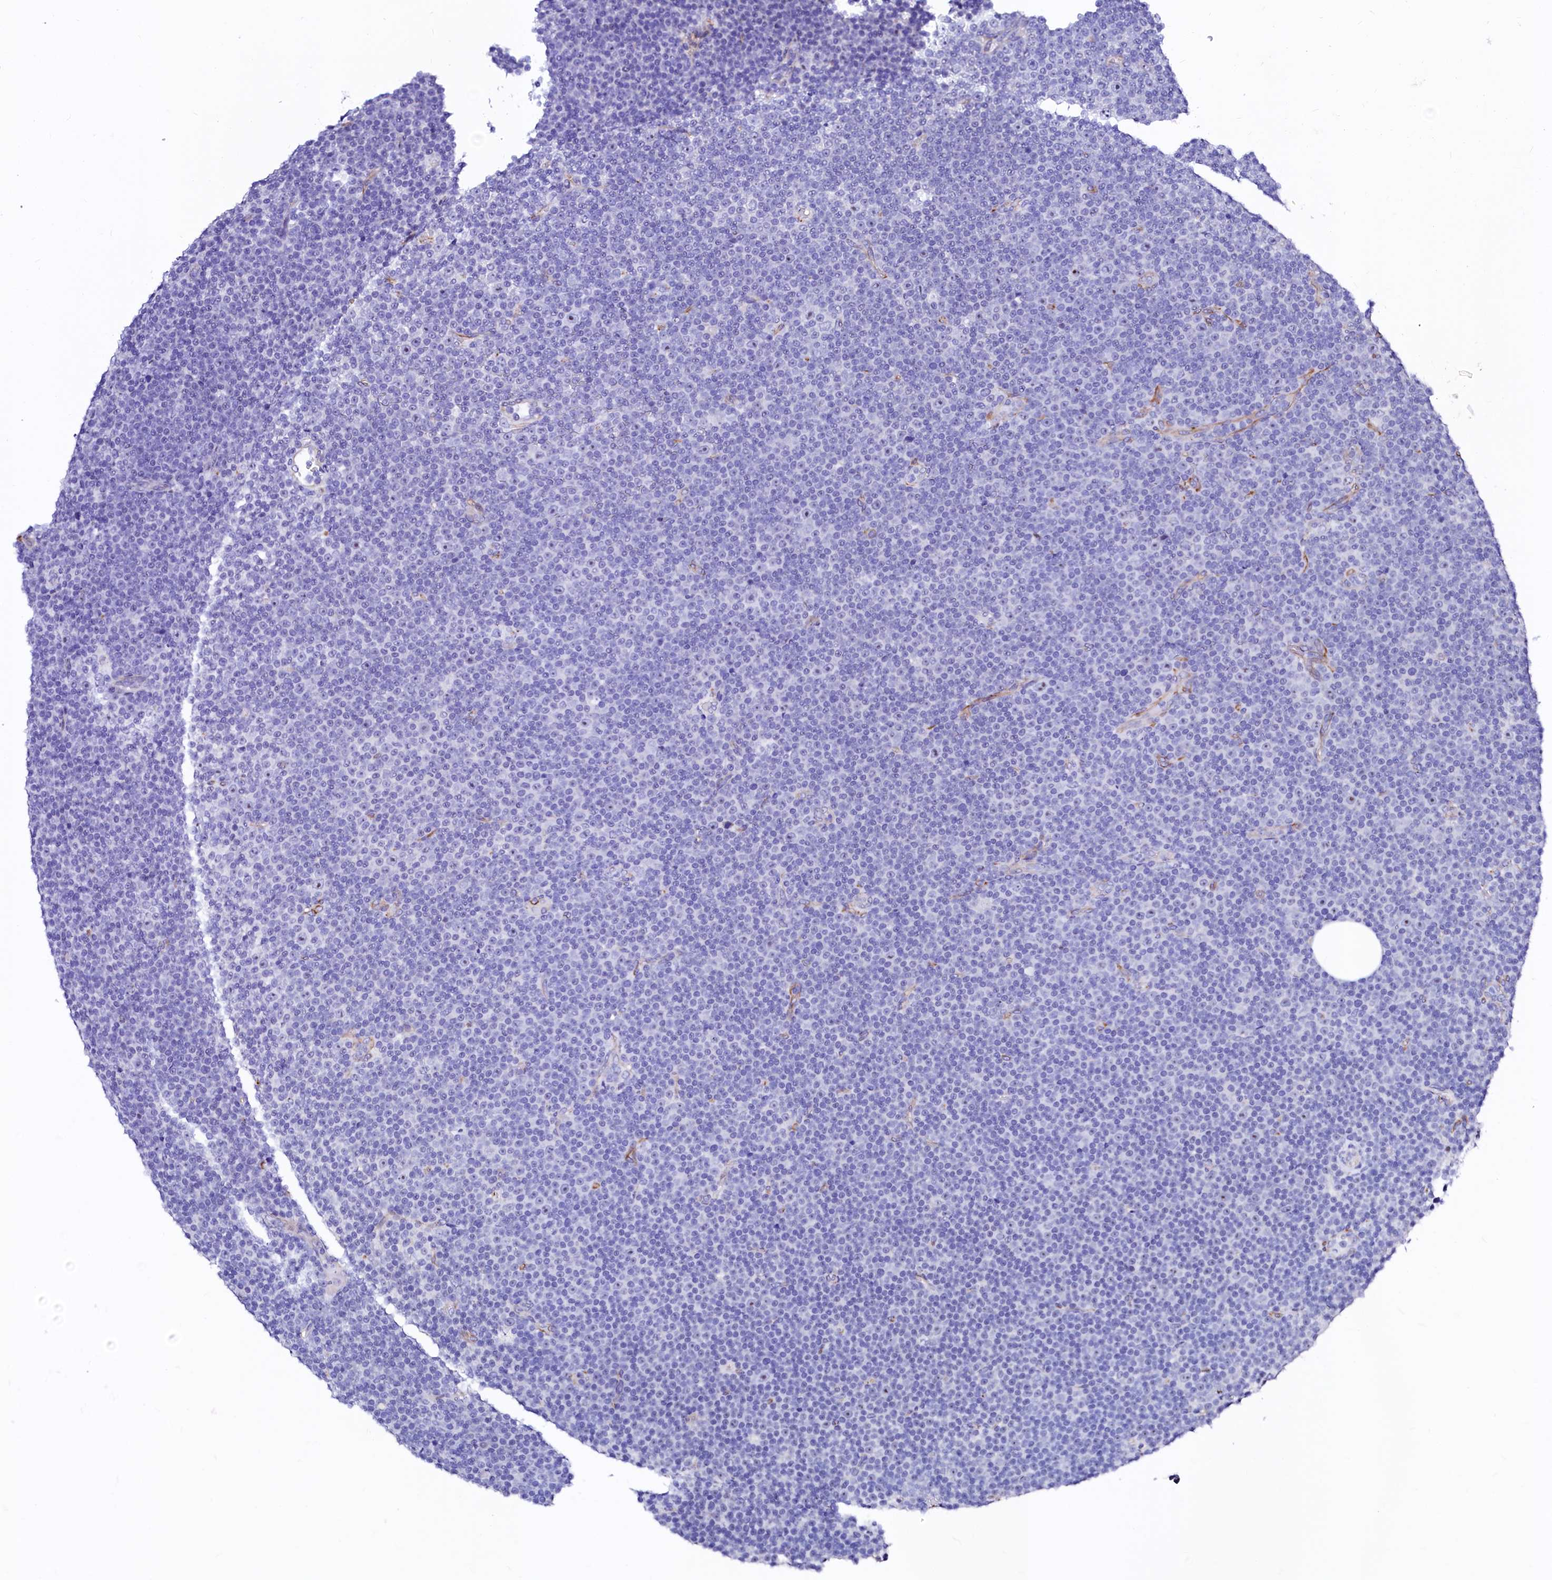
{"staining": {"intensity": "negative", "quantity": "none", "location": "none"}, "tissue": "lymphoma", "cell_type": "Tumor cells", "image_type": "cancer", "snomed": [{"axis": "morphology", "description": "Malignant lymphoma, non-Hodgkin's type, Low grade"}, {"axis": "topography", "description": "Lymph node"}], "caption": "Protein analysis of lymphoma shows no significant expression in tumor cells. (DAB (3,3'-diaminobenzidine) IHC, high magnification).", "gene": "SFR1", "patient": {"sex": "female", "age": 67}}